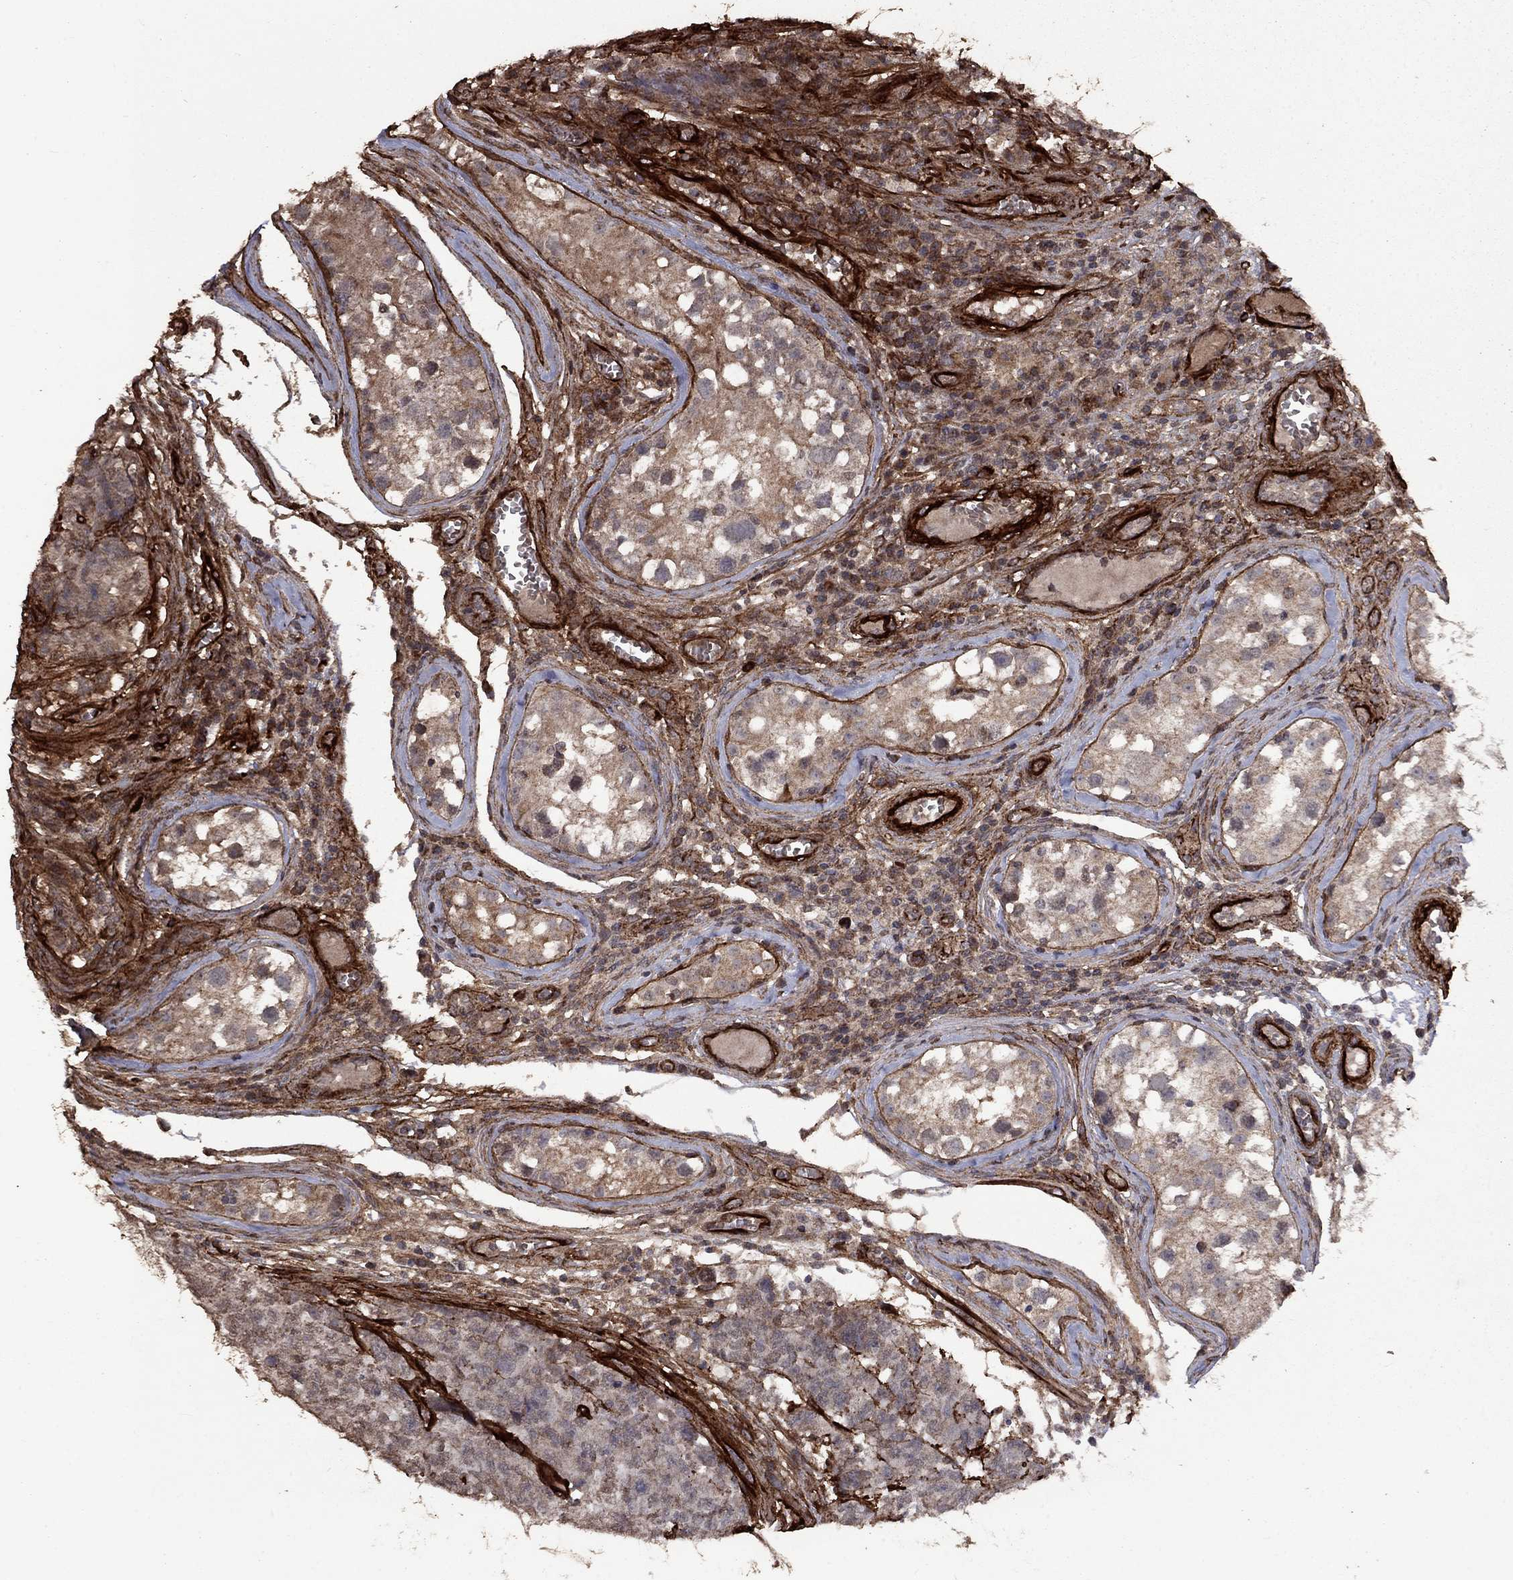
{"staining": {"intensity": "moderate", "quantity": "25%-75%", "location": "cytoplasmic/membranous"}, "tissue": "testis cancer", "cell_type": "Tumor cells", "image_type": "cancer", "snomed": [{"axis": "morphology", "description": "Carcinoma, Embryonal, NOS"}, {"axis": "topography", "description": "Testis"}], "caption": "Testis cancer (embryonal carcinoma) was stained to show a protein in brown. There is medium levels of moderate cytoplasmic/membranous positivity in approximately 25%-75% of tumor cells. Nuclei are stained in blue.", "gene": "COL18A1", "patient": {"sex": "male", "age": 23}}